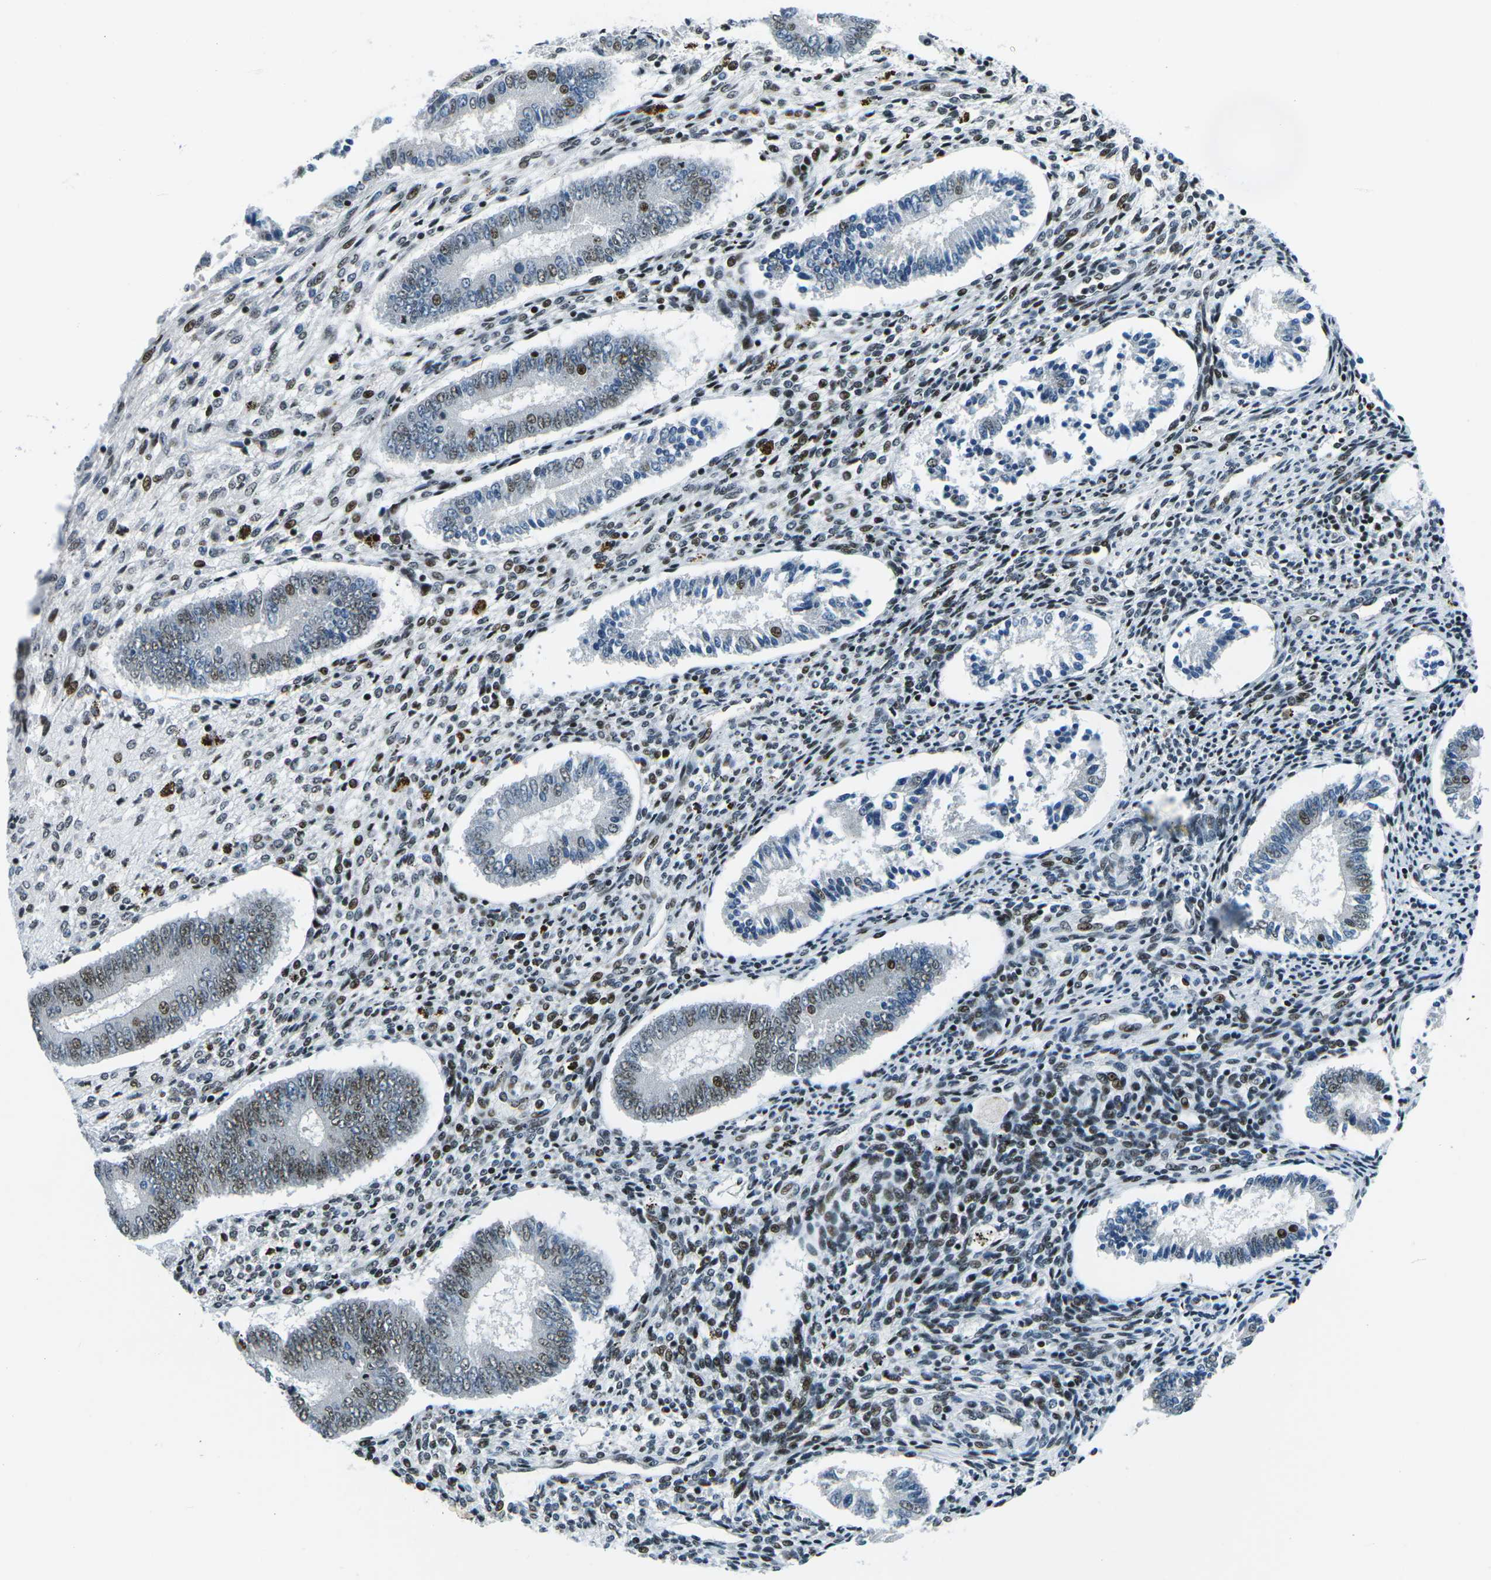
{"staining": {"intensity": "moderate", "quantity": "25%-75%", "location": "nuclear"}, "tissue": "endometrium", "cell_type": "Cells in endometrial stroma", "image_type": "normal", "snomed": [{"axis": "morphology", "description": "Normal tissue, NOS"}, {"axis": "topography", "description": "Endometrium"}], "caption": "IHC photomicrograph of benign endometrium: endometrium stained using immunohistochemistry exhibits medium levels of moderate protein expression localized specifically in the nuclear of cells in endometrial stroma, appearing as a nuclear brown color.", "gene": "RBL2", "patient": {"sex": "female", "age": 42}}